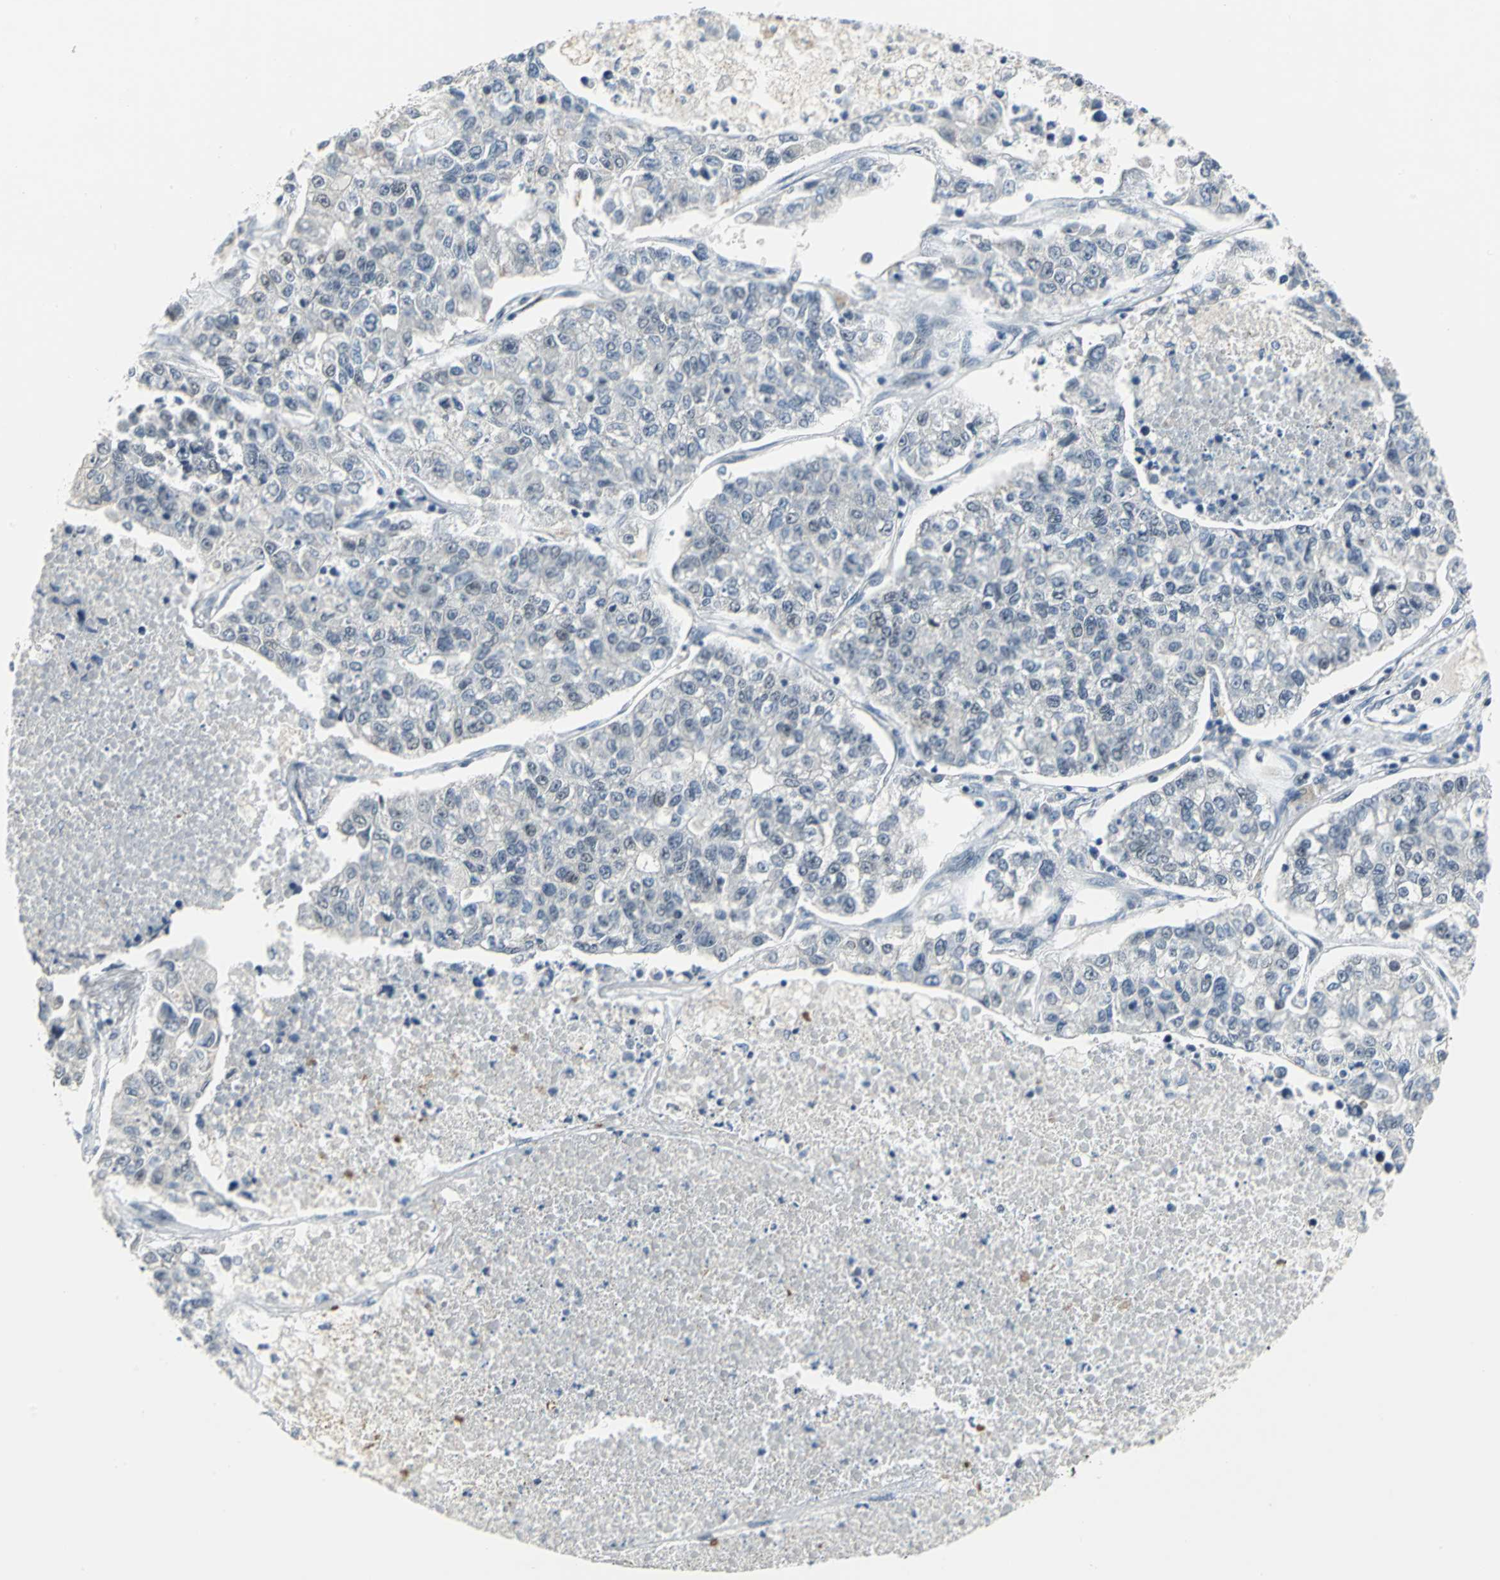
{"staining": {"intensity": "weak", "quantity": "25%-75%", "location": "nuclear"}, "tissue": "lung cancer", "cell_type": "Tumor cells", "image_type": "cancer", "snomed": [{"axis": "morphology", "description": "Adenocarcinoma, NOS"}, {"axis": "topography", "description": "Lung"}], "caption": "Lung cancer stained for a protein (brown) reveals weak nuclear positive positivity in about 25%-75% of tumor cells.", "gene": "GLI3", "patient": {"sex": "male", "age": 49}}